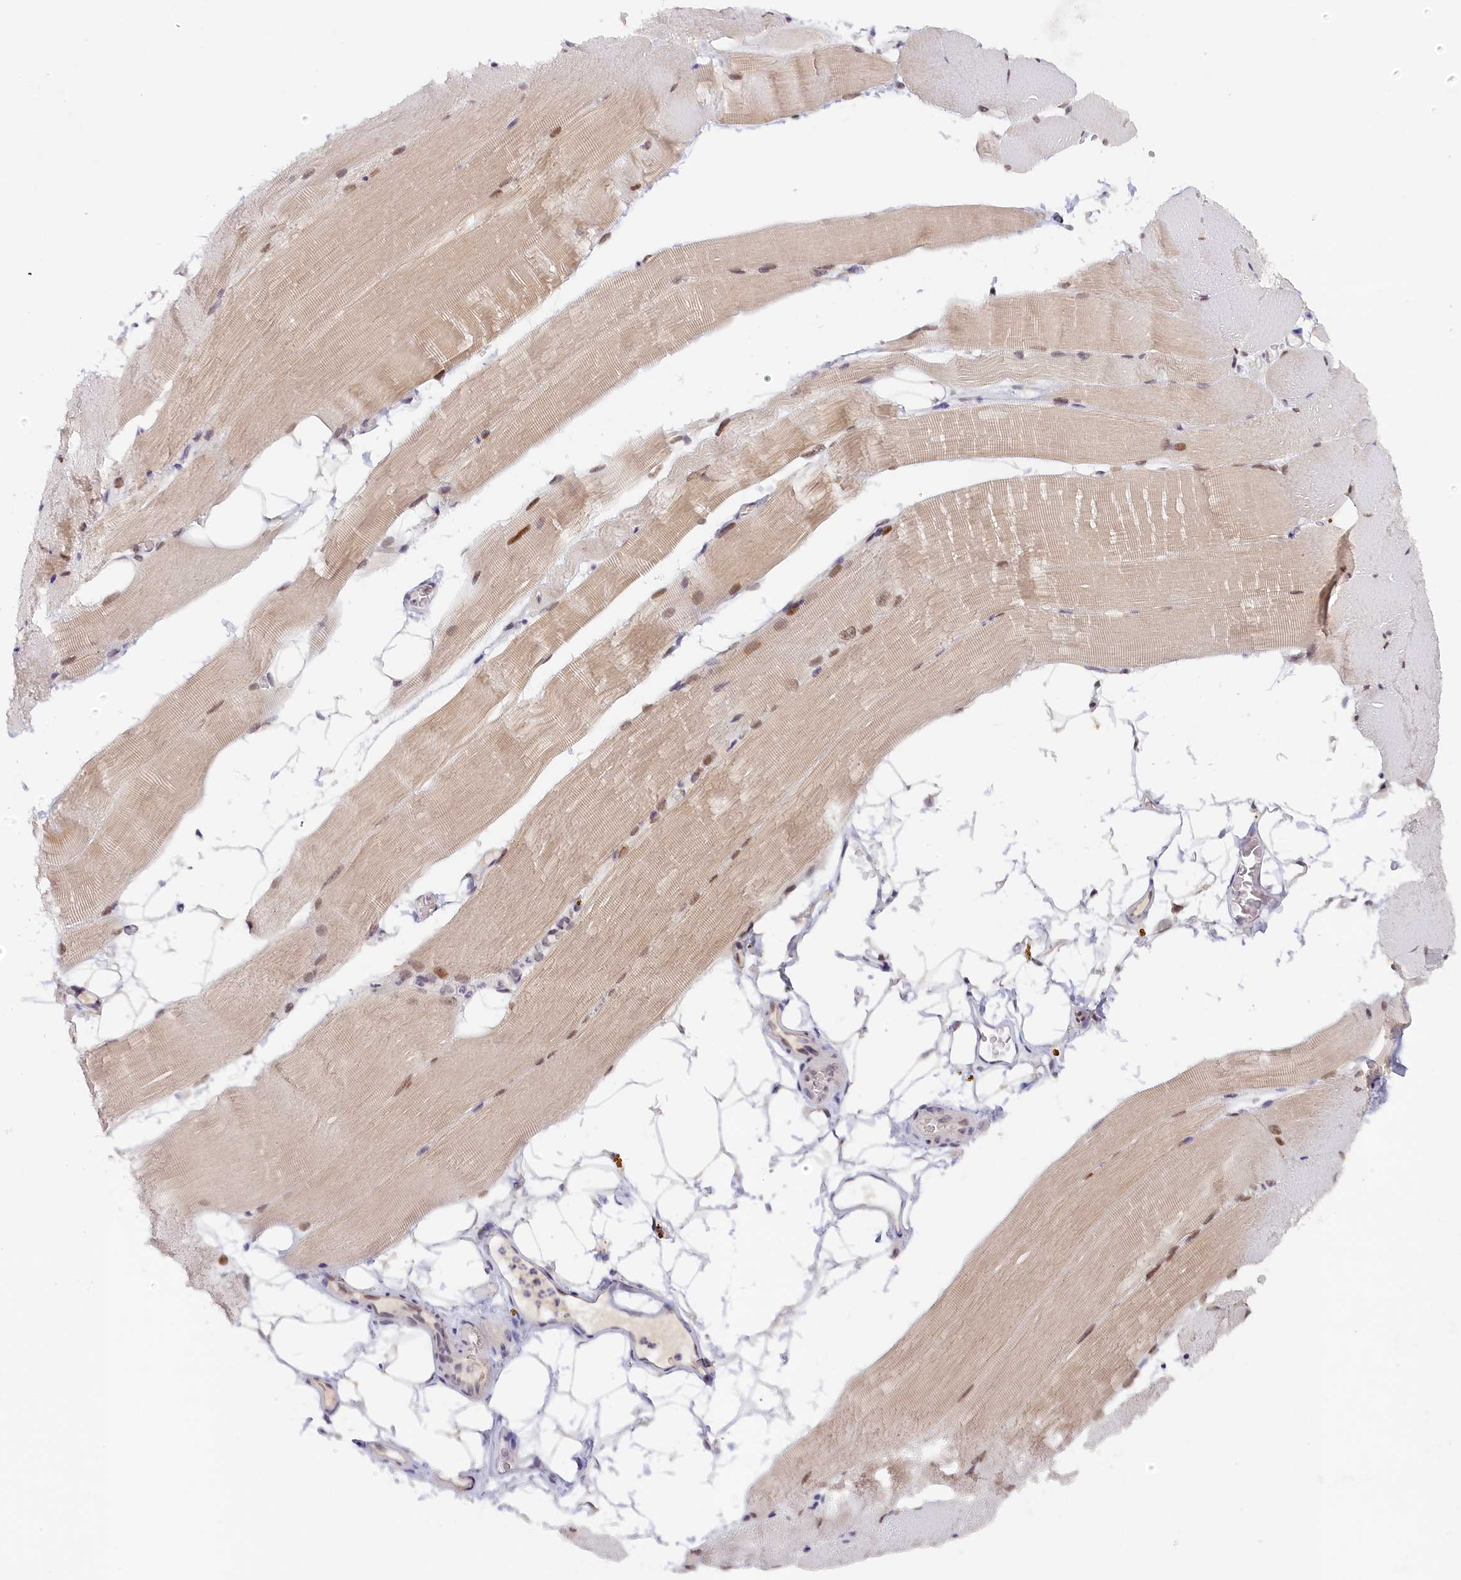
{"staining": {"intensity": "moderate", "quantity": ">75%", "location": "cytoplasmic/membranous,nuclear"}, "tissue": "skeletal muscle", "cell_type": "Myocytes", "image_type": "normal", "snomed": [{"axis": "morphology", "description": "Normal tissue, NOS"}, {"axis": "topography", "description": "Skeletal muscle"}, {"axis": "topography", "description": "Parathyroid gland"}], "caption": "Immunohistochemical staining of benign human skeletal muscle displays moderate cytoplasmic/membranous,nuclear protein staining in about >75% of myocytes. Immunohistochemistry (ihc) stains the protein in brown and the nuclei are stained blue.", "gene": "SEC31B", "patient": {"sex": "female", "age": 37}}